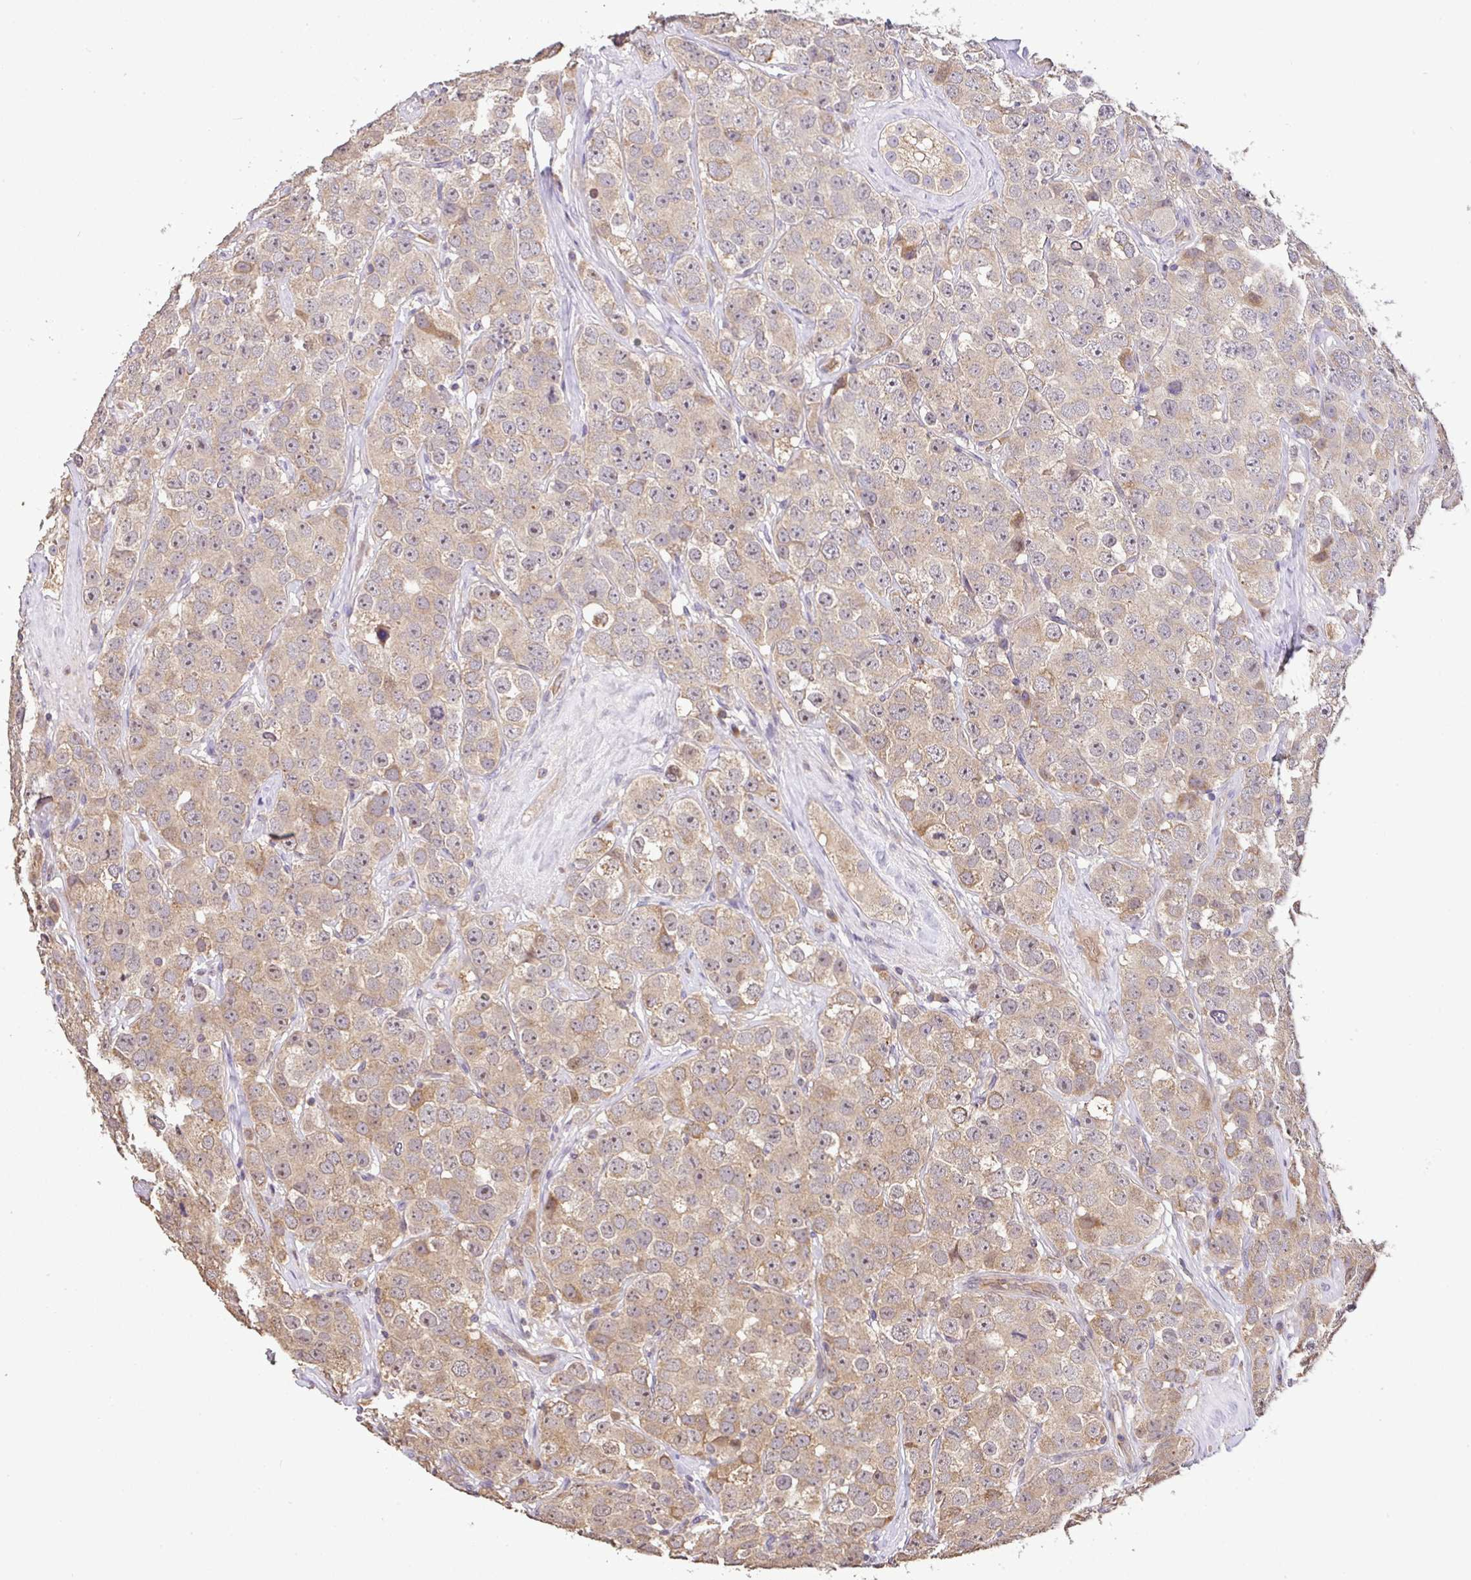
{"staining": {"intensity": "weak", "quantity": ">75%", "location": "cytoplasmic/membranous"}, "tissue": "testis cancer", "cell_type": "Tumor cells", "image_type": "cancer", "snomed": [{"axis": "morphology", "description": "Seminoma, NOS"}, {"axis": "topography", "description": "Testis"}], "caption": "Protein expression analysis of human testis cancer (seminoma) reveals weak cytoplasmic/membranous expression in approximately >75% of tumor cells. Immunohistochemistry (ihc) stains the protein of interest in brown and the nuclei are stained blue.", "gene": "C1QTNF9B", "patient": {"sex": "male", "age": 28}}